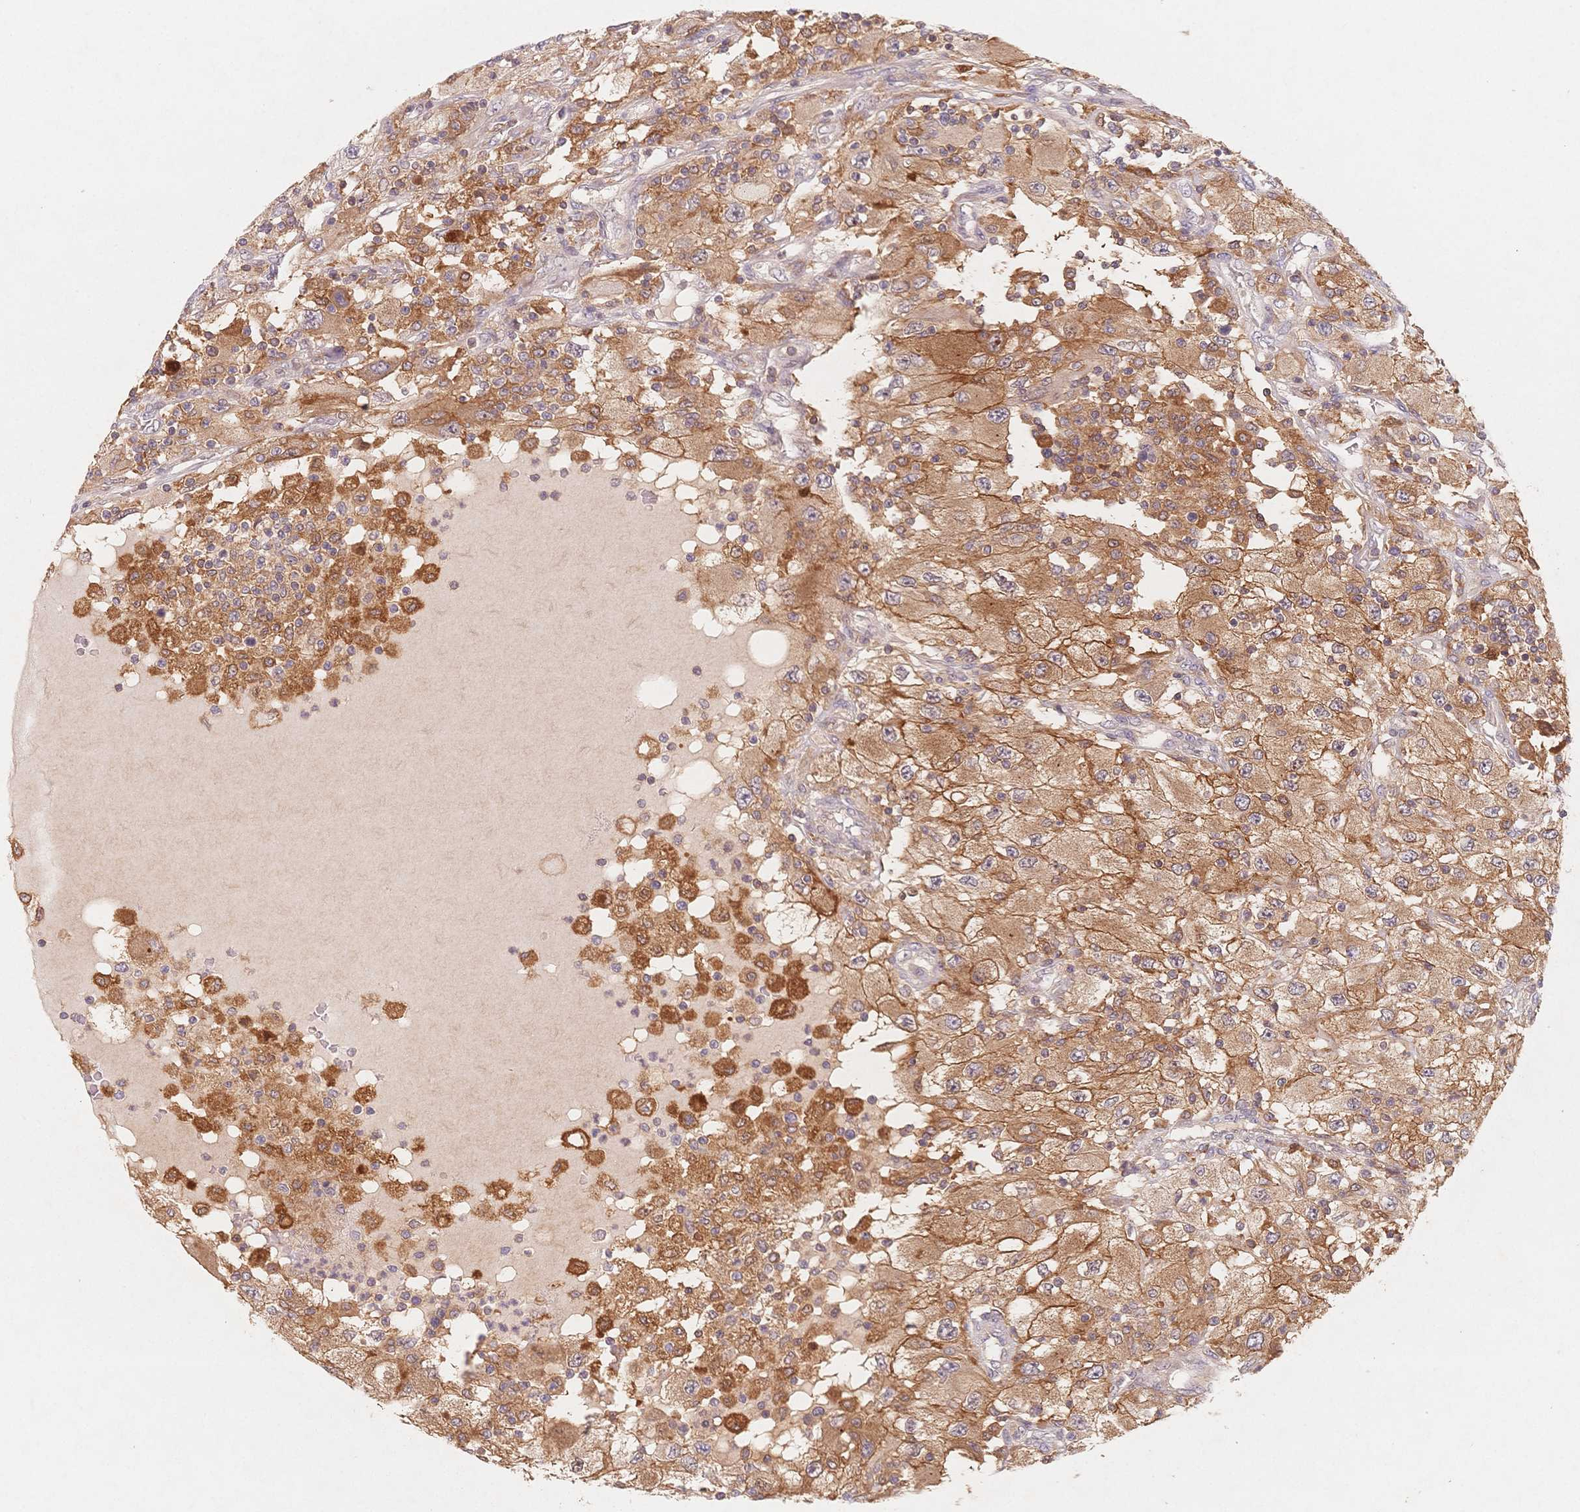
{"staining": {"intensity": "moderate", "quantity": ">75%", "location": "cytoplasmic/membranous"}, "tissue": "renal cancer", "cell_type": "Tumor cells", "image_type": "cancer", "snomed": [{"axis": "morphology", "description": "Adenocarcinoma, NOS"}, {"axis": "topography", "description": "Kidney"}], "caption": "Immunohistochemistry (IHC) image of neoplastic tissue: renal cancer (adenocarcinoma) stained using immunohistochemistry shows medium levels of moderate protein expression localized specifically in the cytoplasmic/membranous of tumor cells, appearing as a cytoplasmic/membranous brown color.", "gene": "C12orf75", "patient": {"sex": "female", "age": 67}}